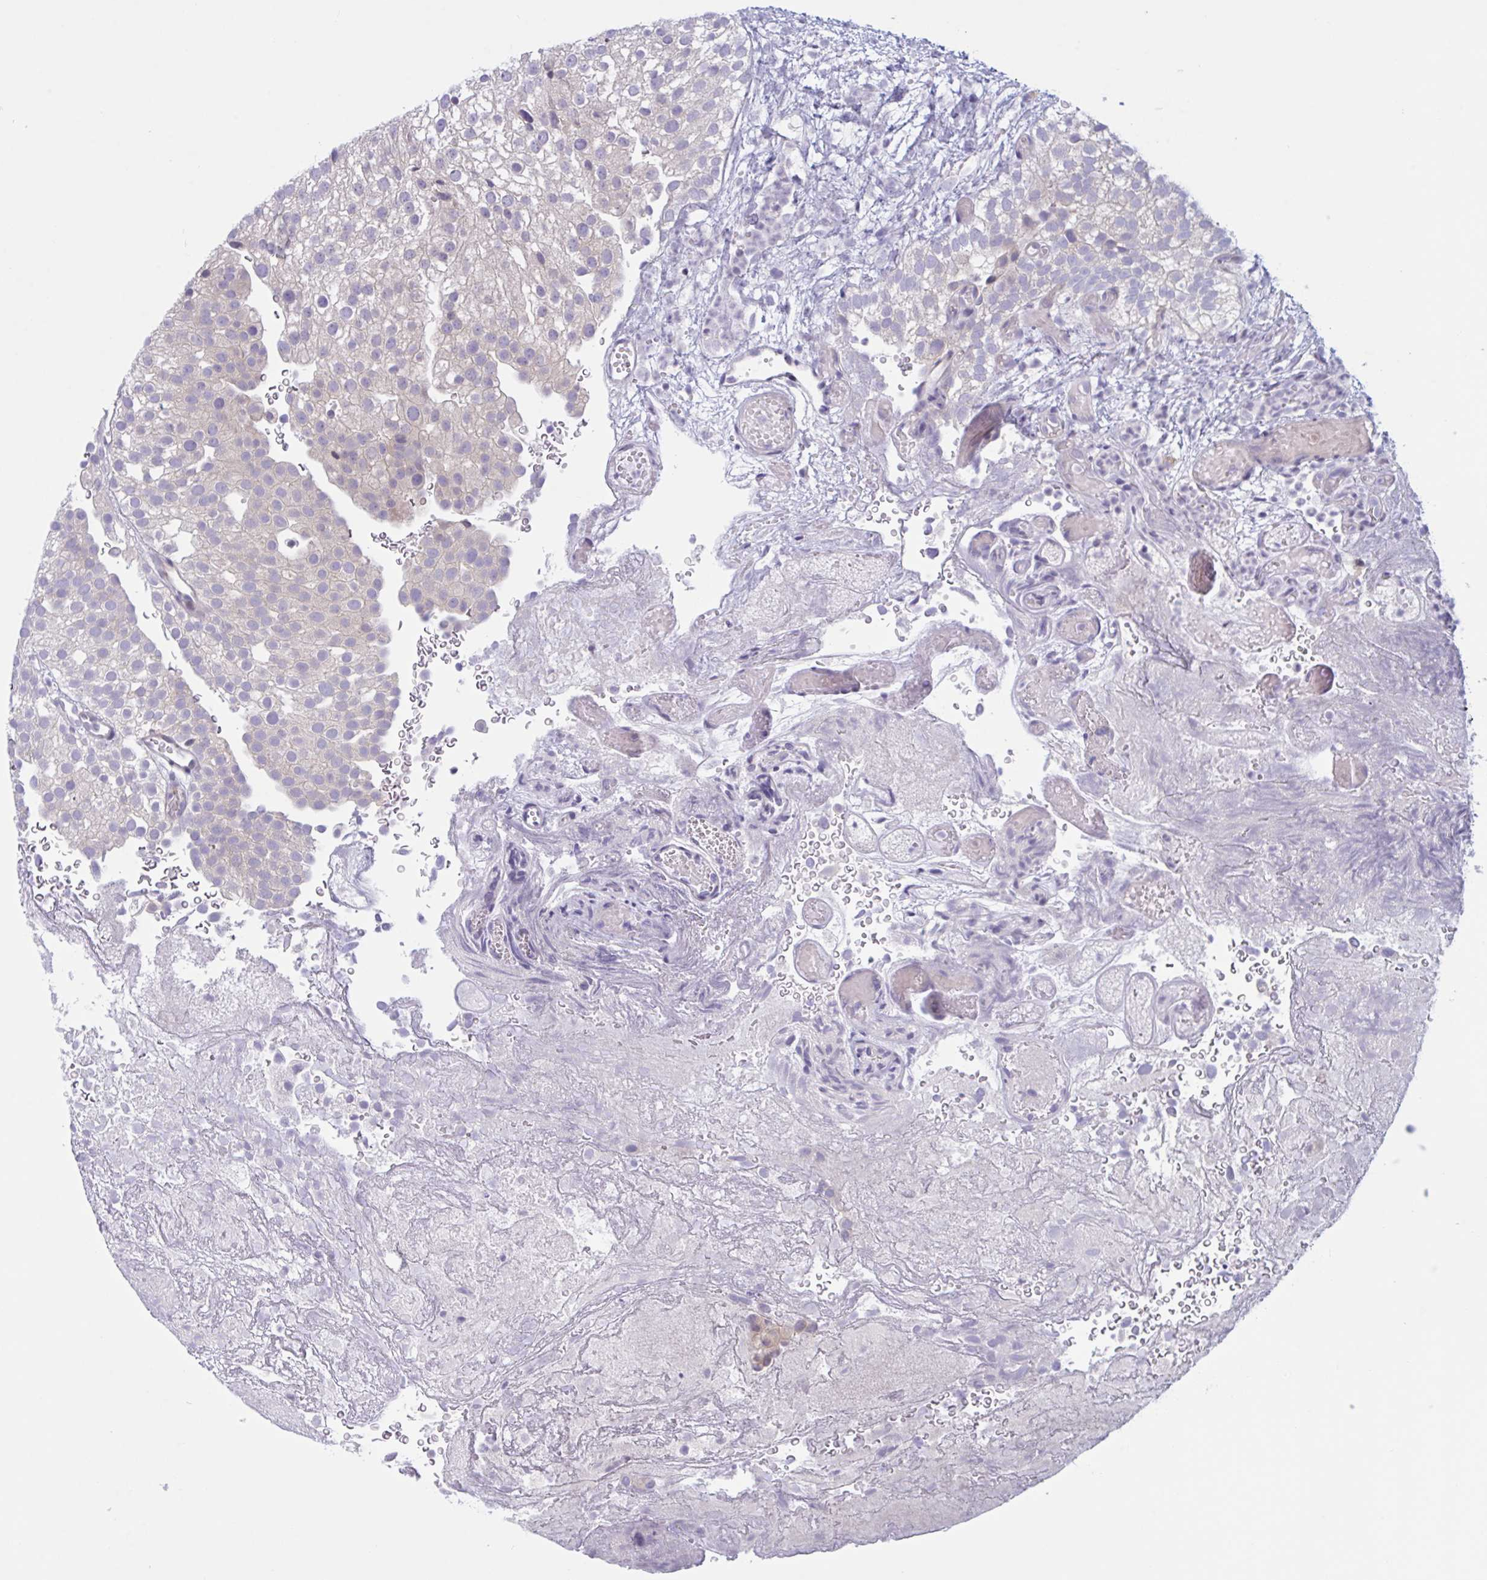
{"staining": {"intensity": "negative", "quantity": "none", "location": "none"}, "tissue": "urothelial cancer", "cell_type": "Tumor cells", "image_type": "cancer", "snomed": [{"axis": "morphology", "description": "Urothelial carcinoma, Low grade"}, {"axis": "topography", "description": "Urinary bladder"}], "caption": "A photomicrograph of human urothelial carcinoma (low-grade) is negative for staining in tumor cells.", "gene": "NAA30", "patient": {"sex": "male", "age": 78}}